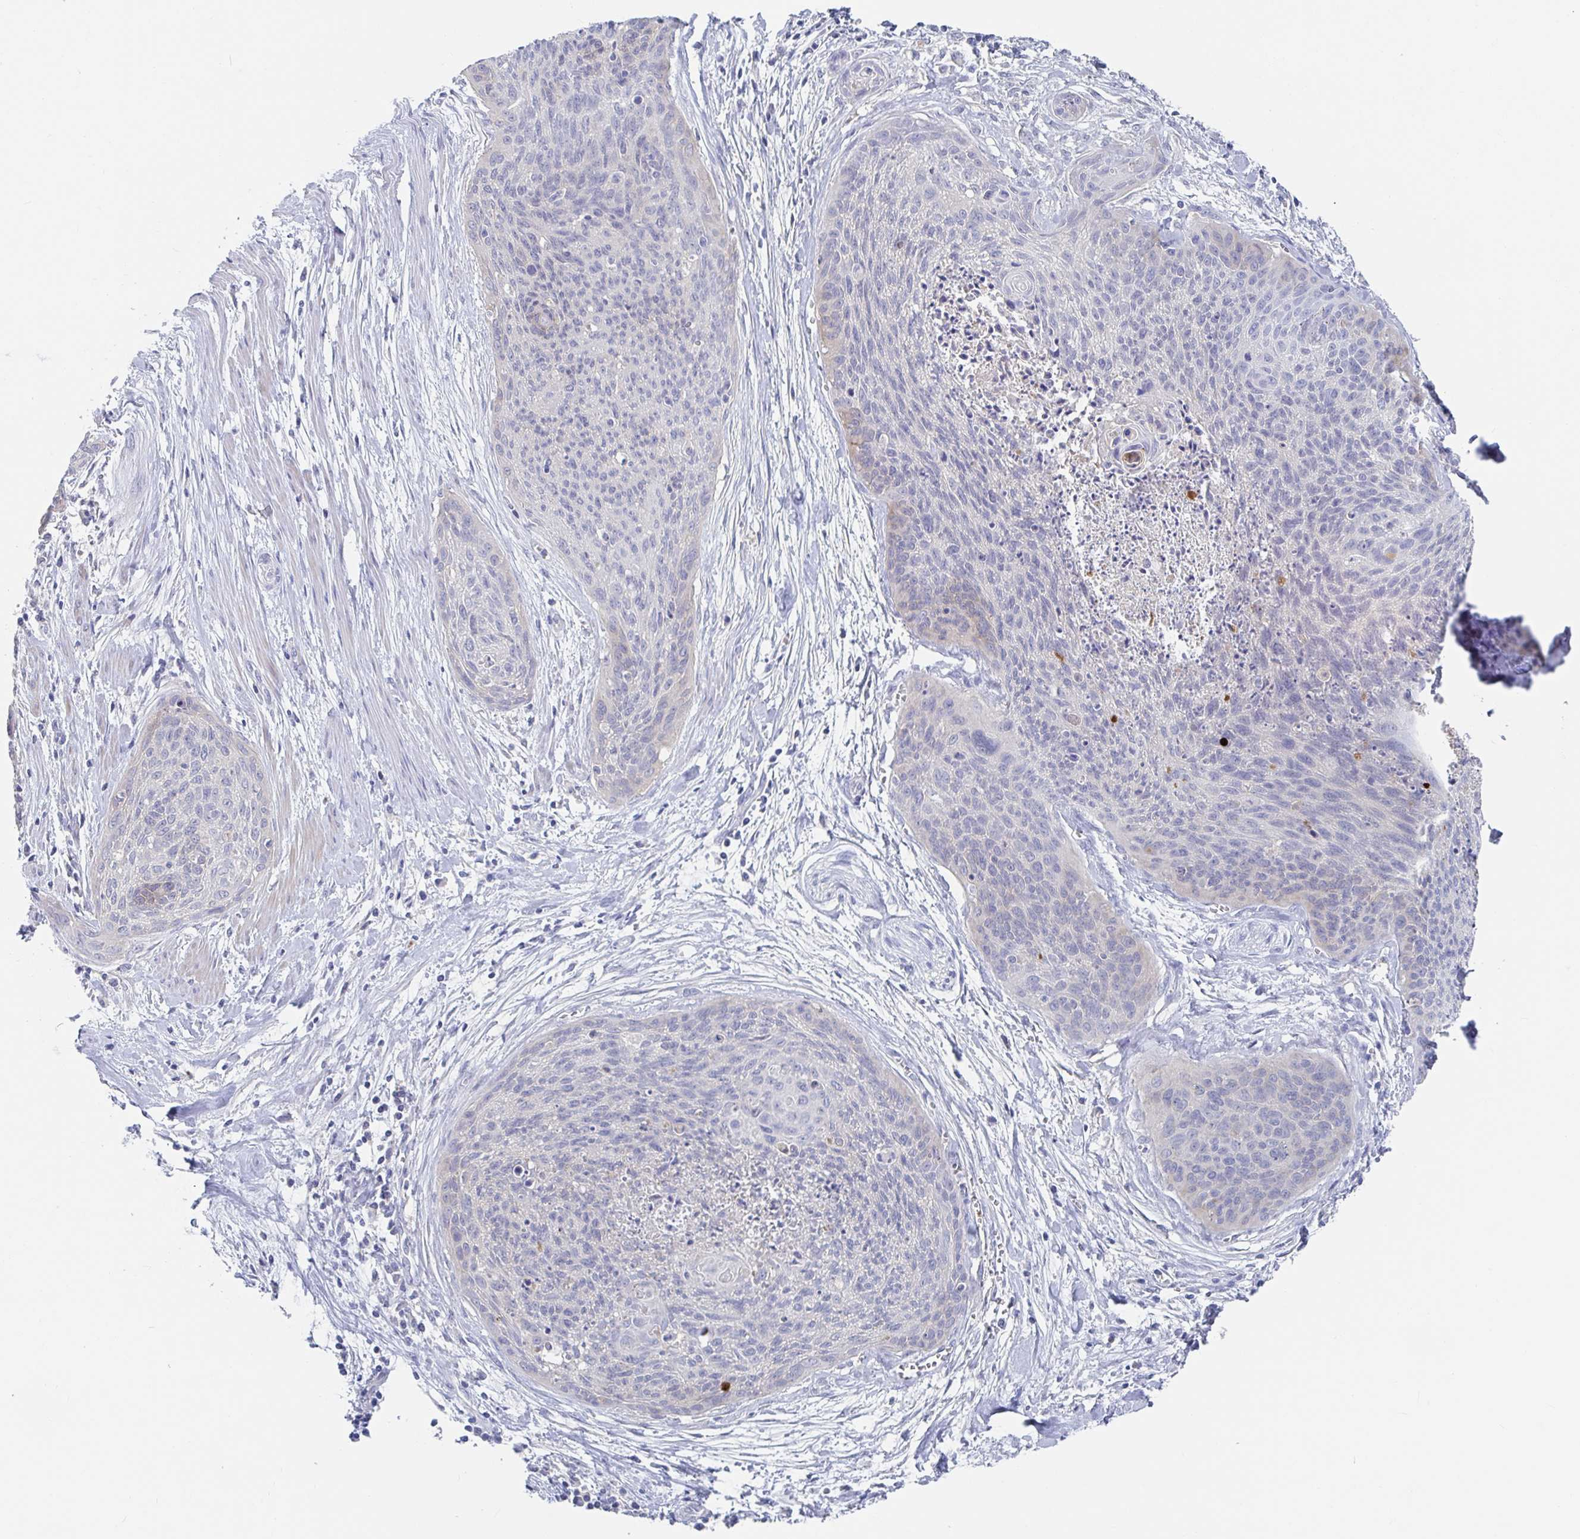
{"staining": {"intensity": "negative", "quantity": "none", "location": "none"}, "tissue": "cervical cancer", "cell_type": "Tumor cells", "image_type": "cancer", "snomed": [{"axis": "morphology", "description": "Squamous cell carcinoma, NOS"}, {"axis": "topography", "description": "Cervix"}], "caption": "Immunohistochemistry photomicrograph of neoplastic tissue: human squamous cell carcinoma (cervical) stained with DAB (3,3'-diaminobenzidine) reveals no significant protein staining in tumor cells.", "gene": "GPR148", "patient": {"sex": "female", "age": 55}}